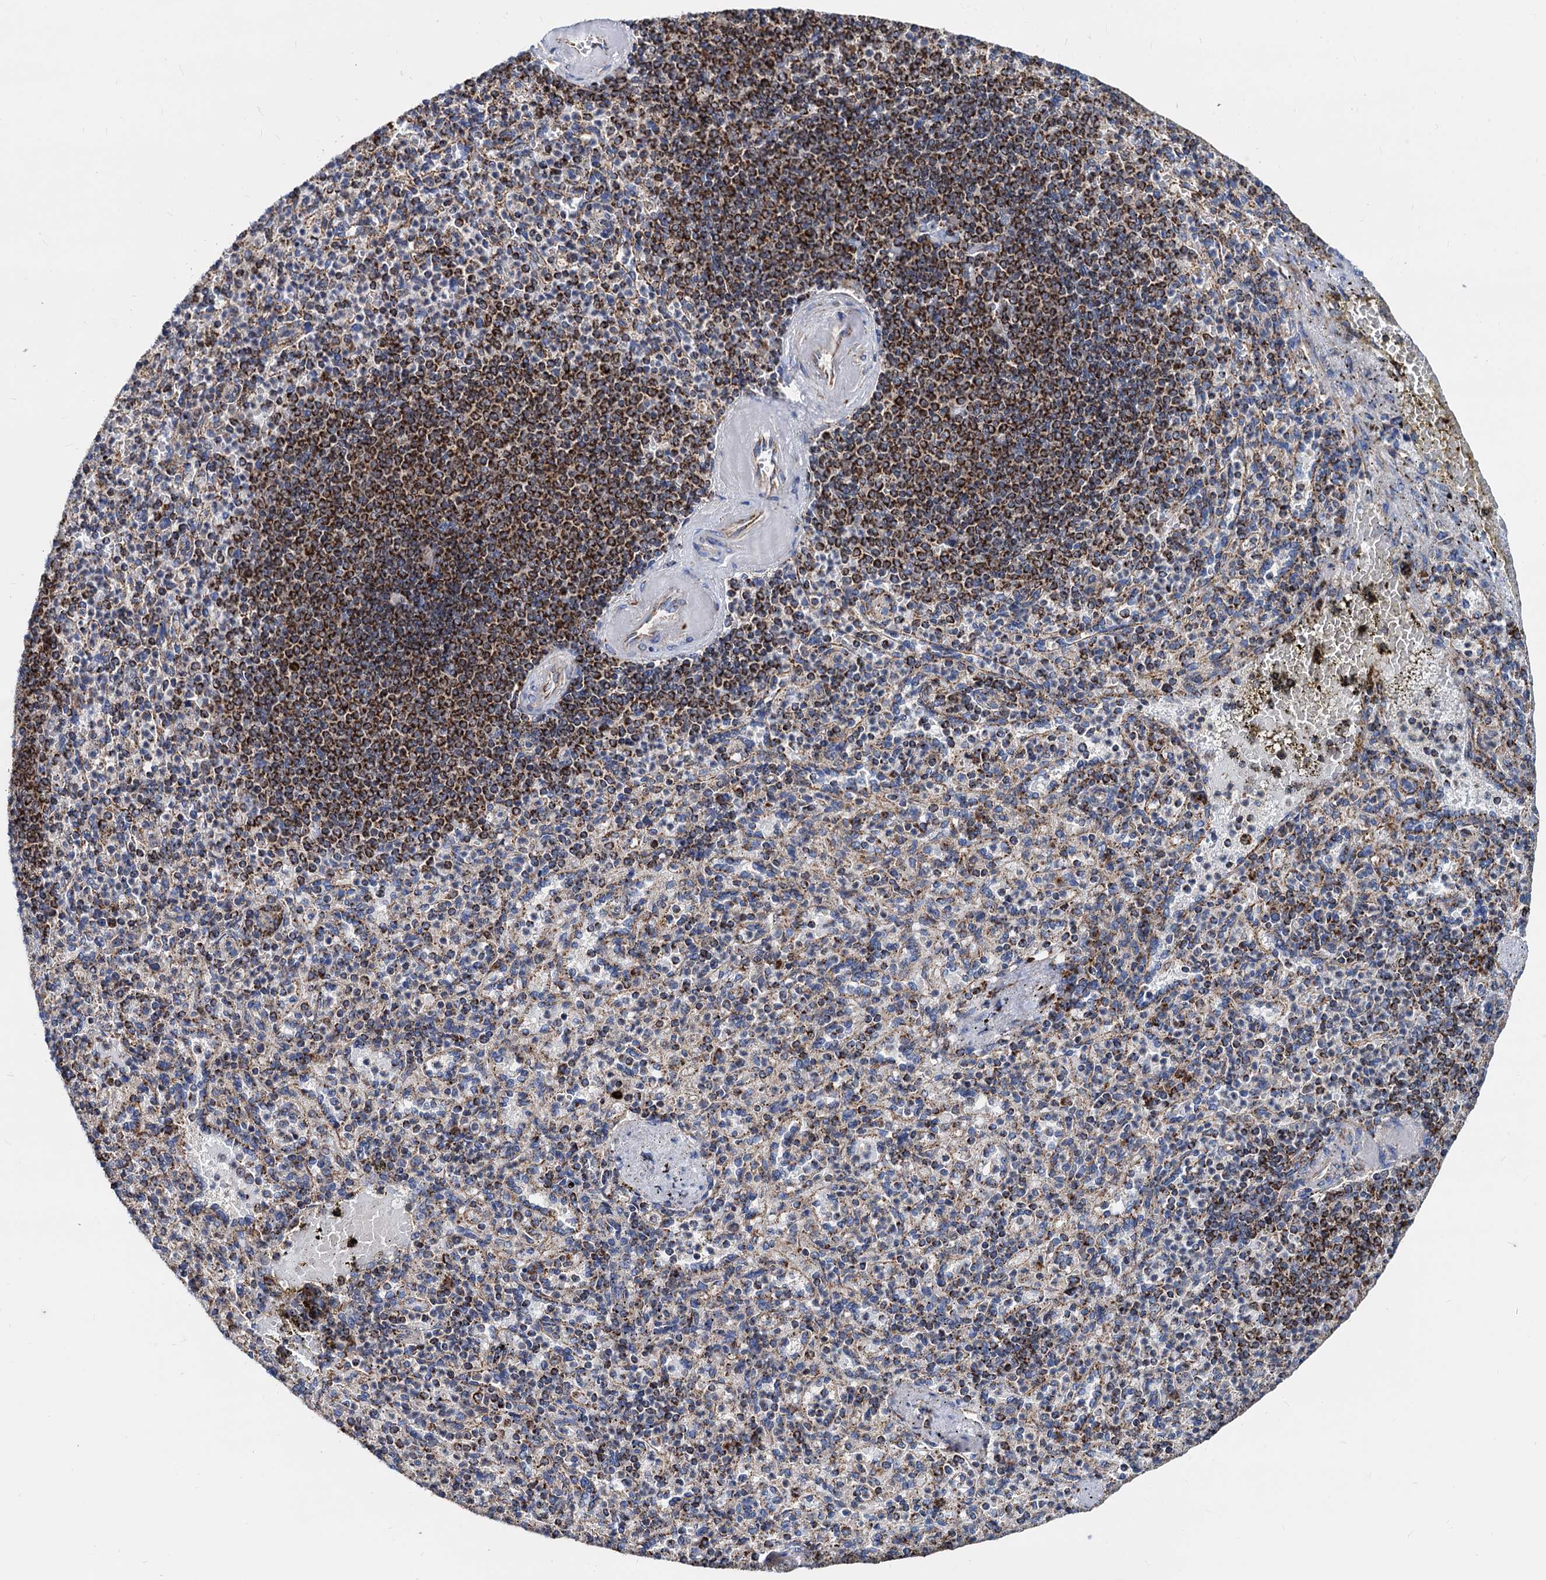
{"staining": {"intensity": "strong", "quantity": "25%-75%", "location": "cytoplasmic/membranous"}, "tissue": "spleen", "cell_type": "Cells in red pulp", "image_type": "normal", "snomed": [{"axis": "morphology", "description": "Normal tissue, NOS"}, {"axis": "topography", "description": "Spleen"}], "caption": "IHC photomicrograph of normal spleen stained for a protein (brown), which displays high levels of strong cytoplasmic/membranous positivity in about 25%-75% of cells in red pulp.", "gene": "TIMM10", "patient": {"sex": "female", "age": 74}}